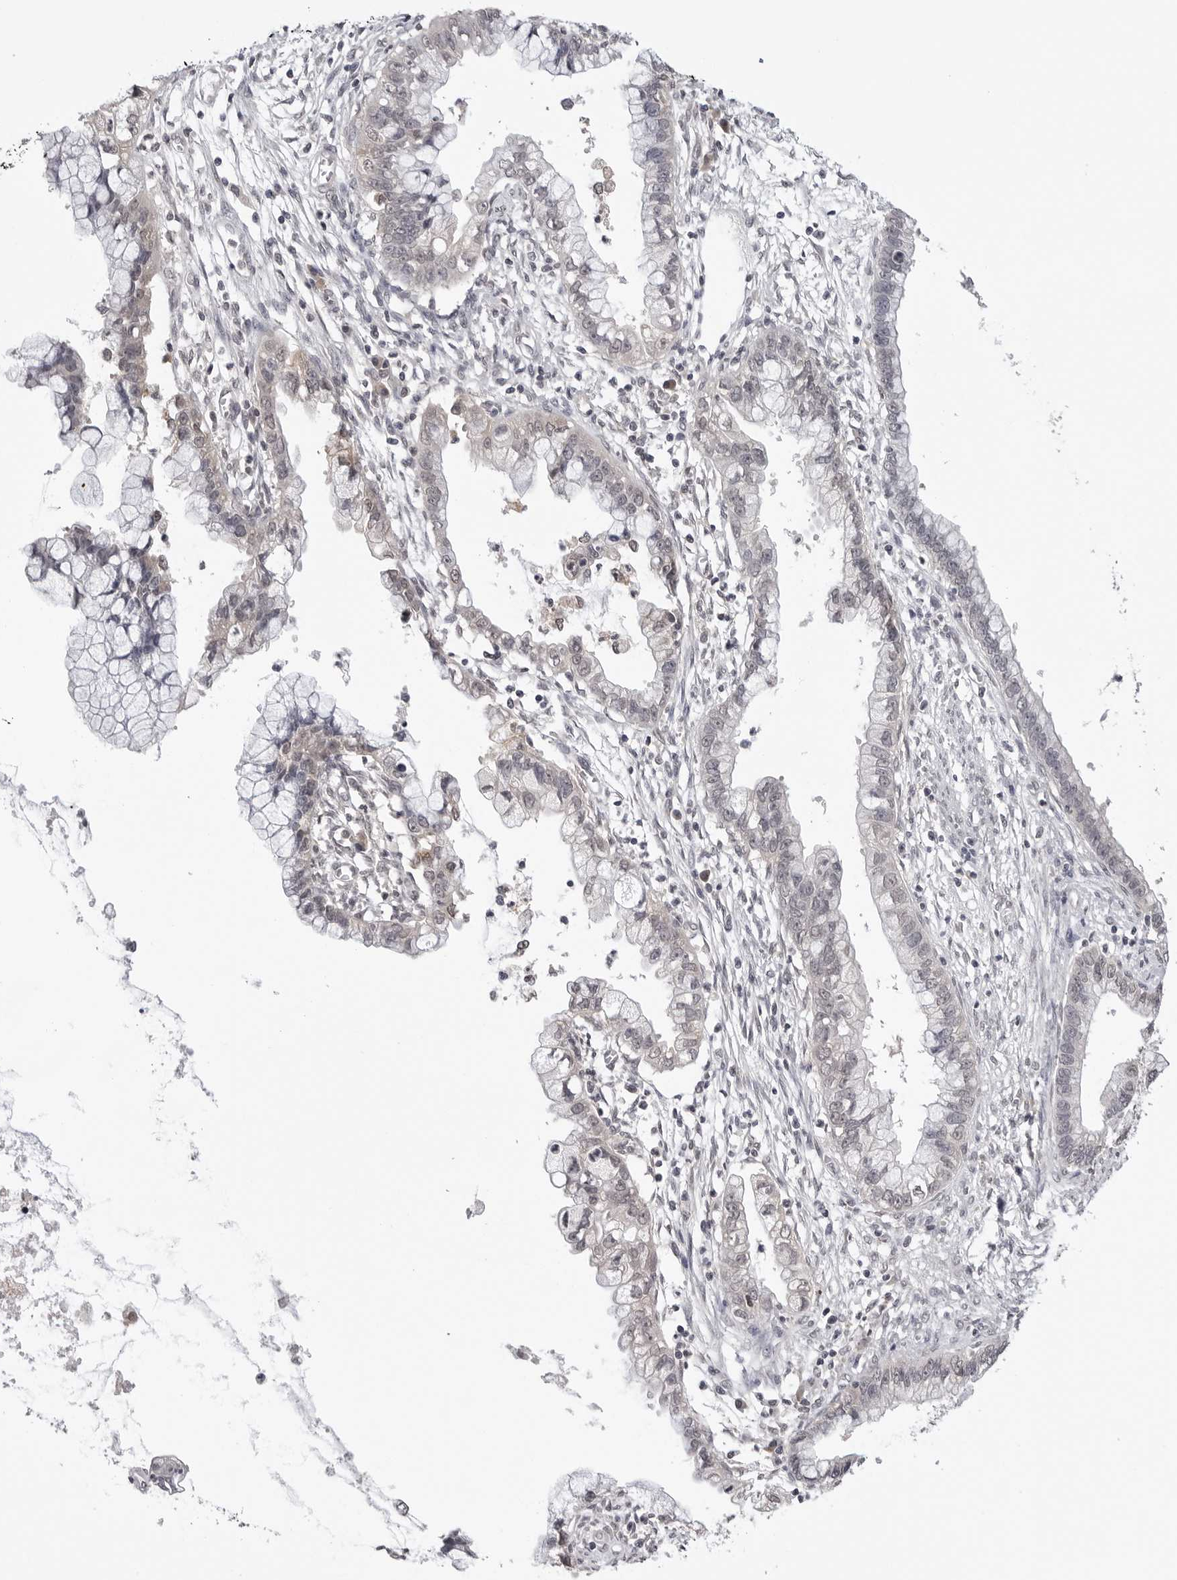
{"staining": {"intensity": "negative", "quantity": "none", "location": "none"}, "tissue": "cervical cancer", "cell_type": "Tumor cells", "image_type": "cancer", "snomed": [{"axis": "morphology", "description": "Adenocarcinoma, NOS"}, {"axis": "topography", "description": "Cervix"}], "caption": "This is an IHC histopathology image of human cervical cancer. There is no staining in tumor cells.", "gene": "CDK20", "patient": {"sex": "female", "age": 44}}